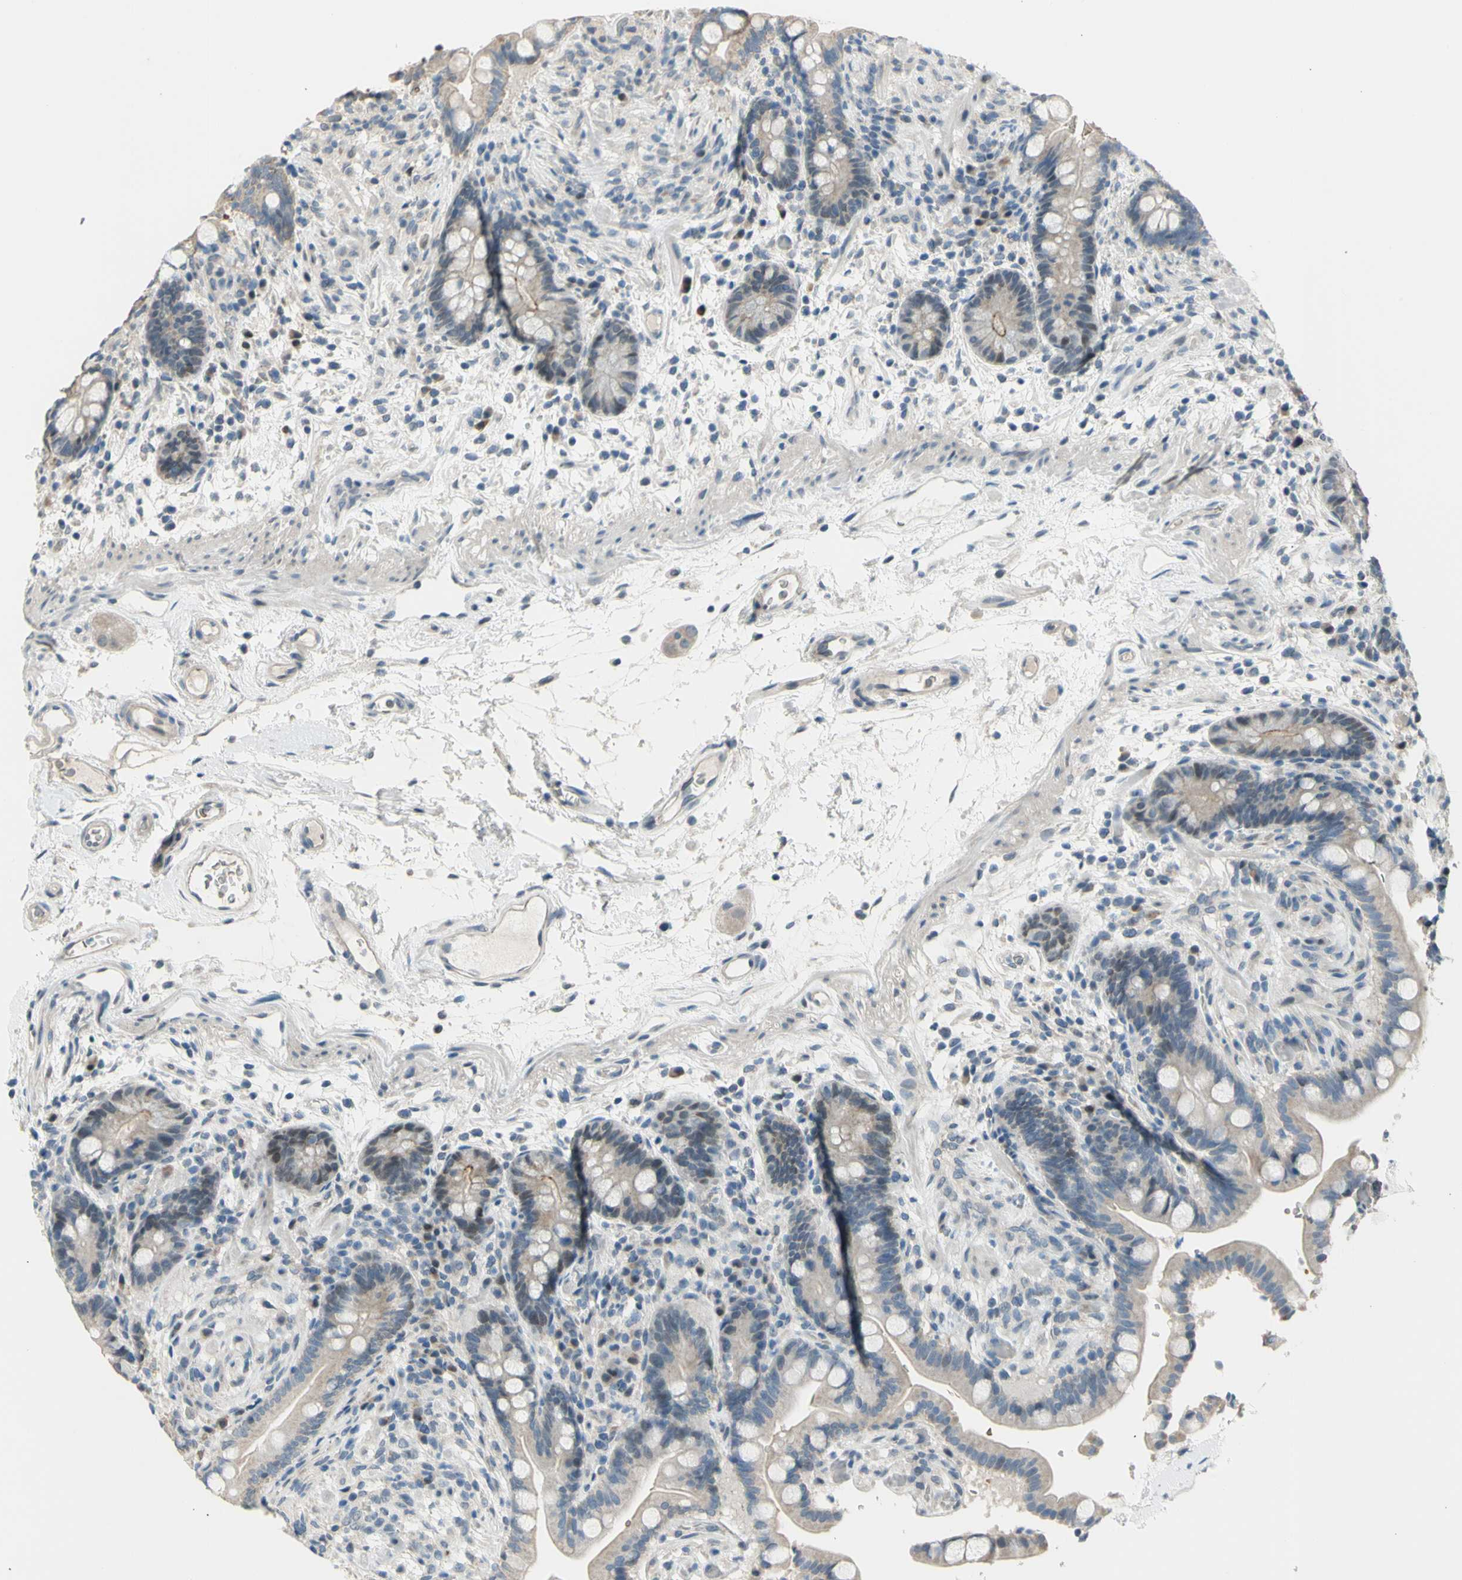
{"staining": {"intensity": "negative", "quantity": "none", "location": "none"}, "tissue": "colon", "cell_type": "Endothelial cells", "image_type": "normal", "snomed": [{"axis": "morphology", "description": "Normal tissue, NOS"}, {"axis": "topography", "description": "Colon"}], "caption": "An immunohistochemistry (IHC) micrograph of benign colon is shown. There is no staining in endothelial cells of colon.", "gene": "ZNF184", "patient": {"sex": "male", "age": 73}}